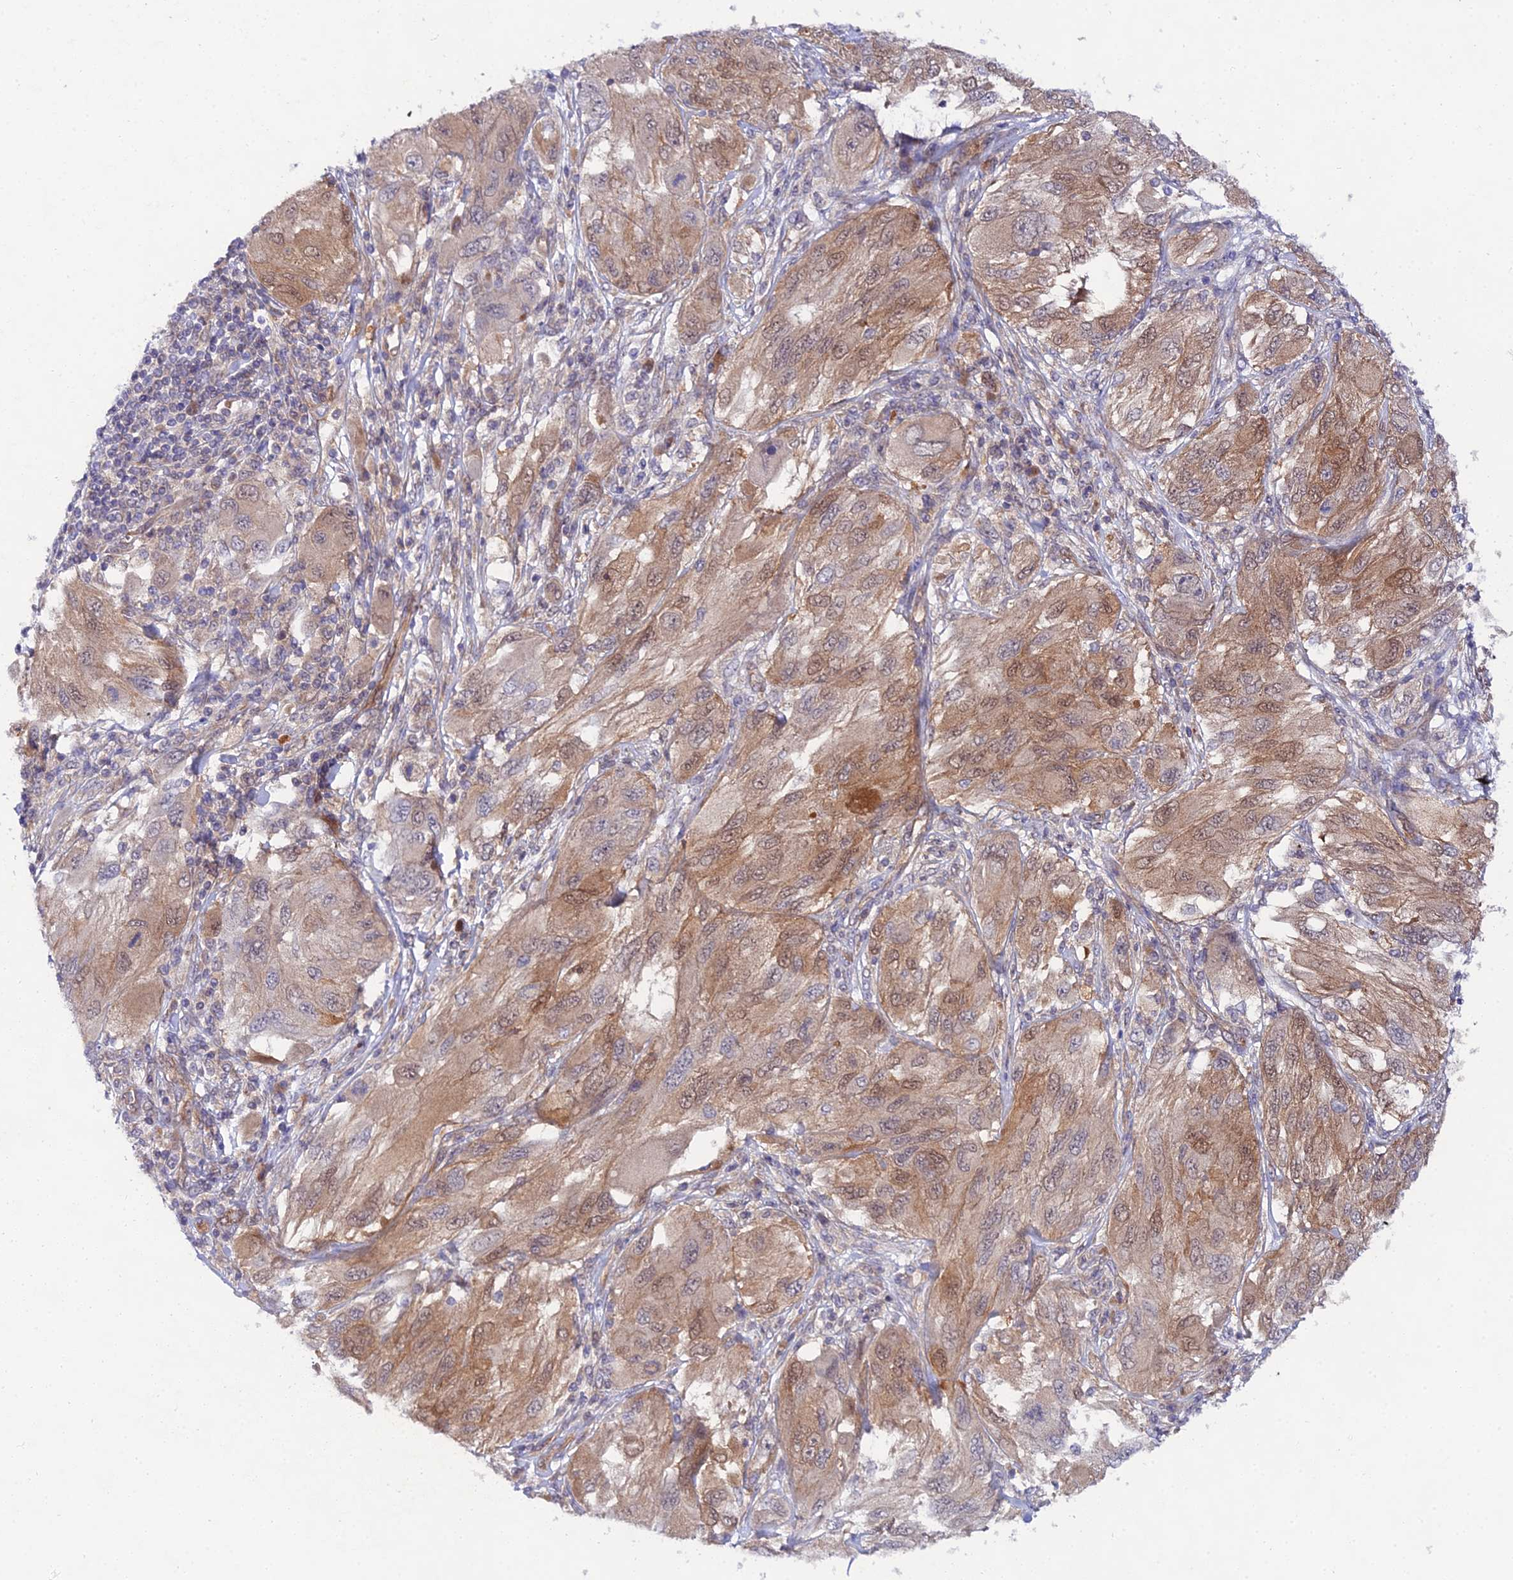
{"staining": {"intensity": "moderate", "quantity": ">75%", "location": "cytoplasmic/membranous,nuclear"}, "tissue": "melanoma", "cell_type": "Tumor cells", "image_type": "cancer", "snomed": [{"axis": "morphology", "description": "Malignant melanoma, NOS"}, {"axis": "topography", "description": "Skin"}], "caption": "Brown immunohistochemical staining in human malignant melanoma exhibits moderate cytoplasmic/membranous and nuclear expression in about >75% of tumor cells. Nuclei are stained in blue.", "gene": "PPP2R2C", "patient": {"sex": "female", "age": 91}}